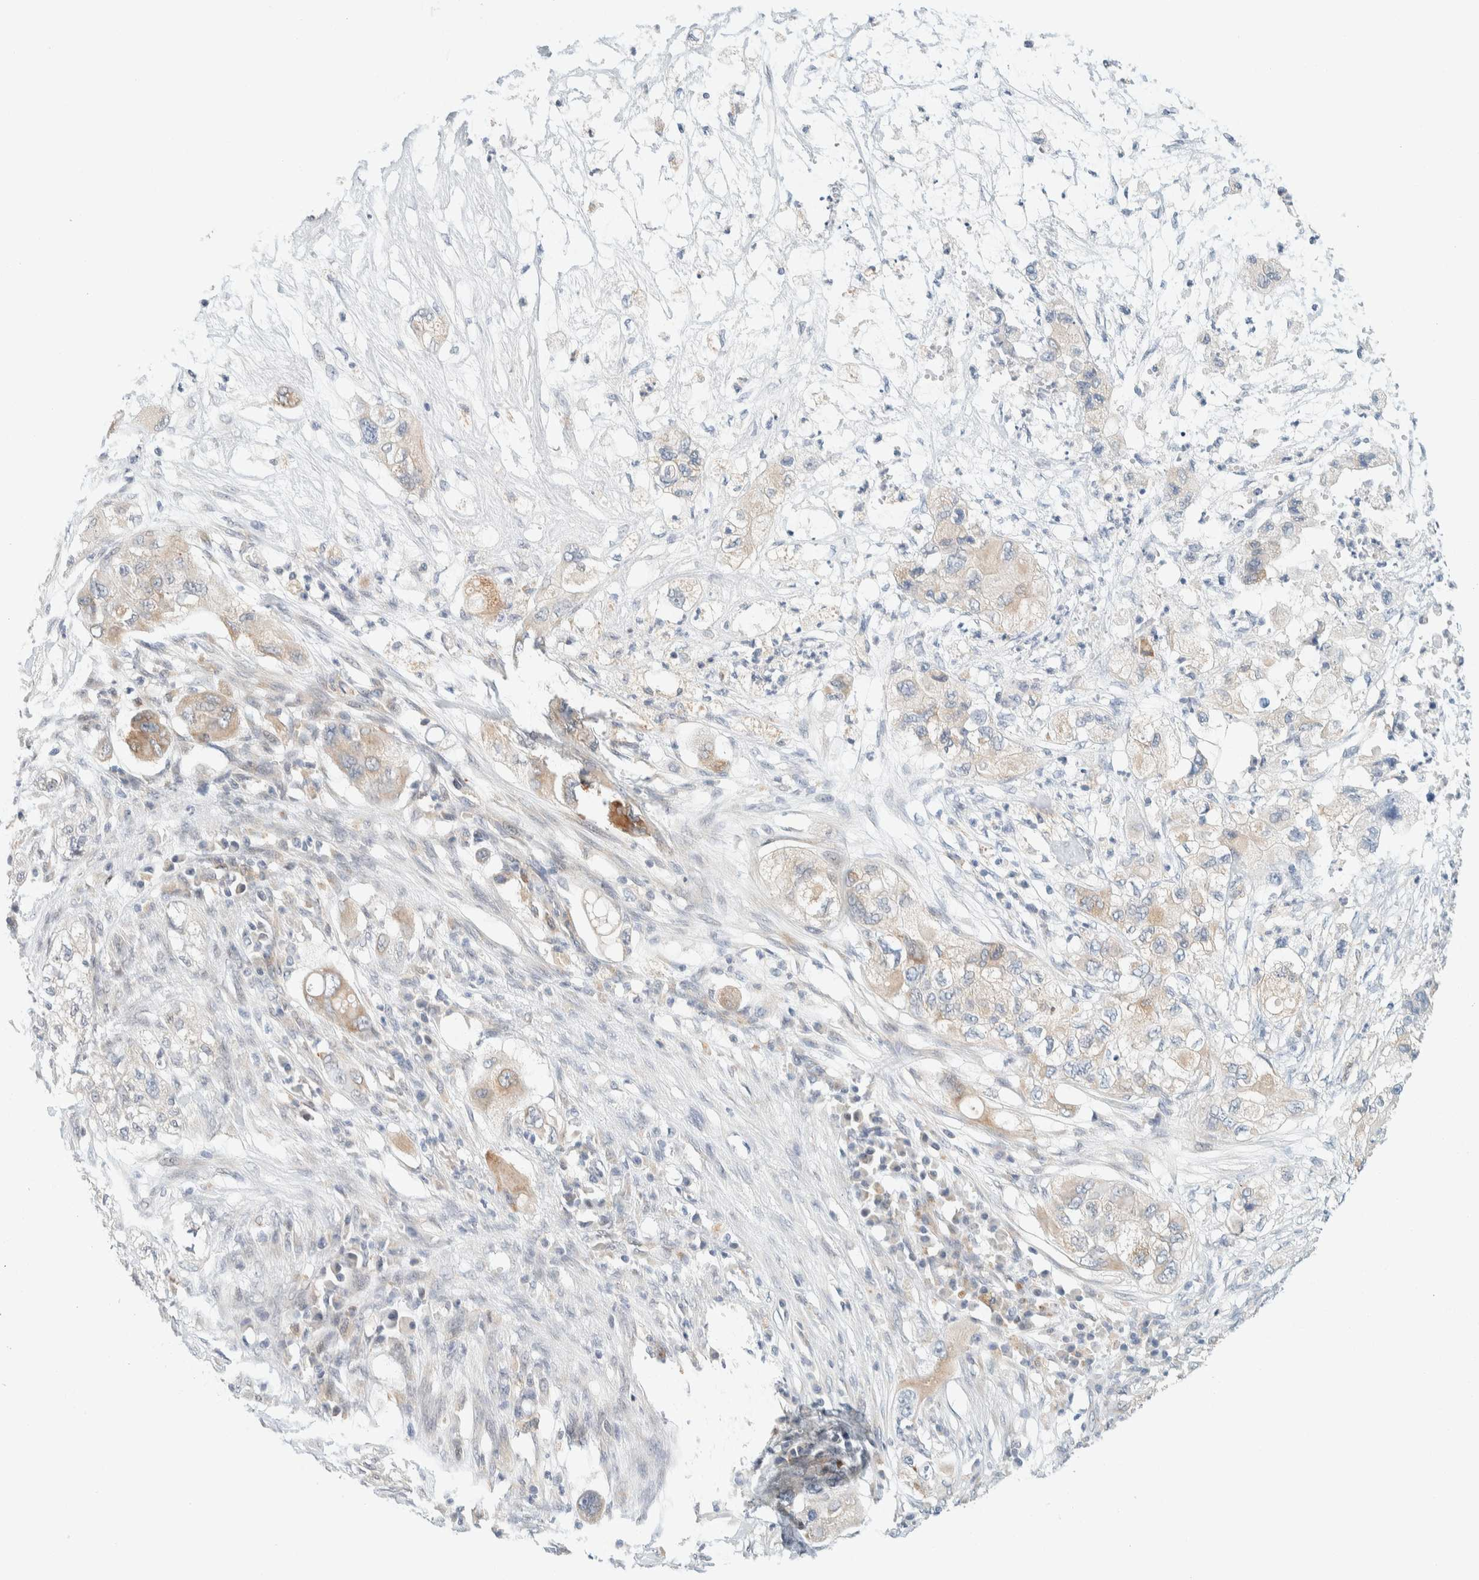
{"staining": {"intensity": "weak", "quantity": "25%-75%", "location": "cytoplasmic/membranous"}, "tissue": "pancreatic cancer", "cell_type": "Tumor cells", "image_type": "cancer", "snomed": [{"axis": "morphology", "description": "Adenocarcinoma, NOS"}, {"axis": "topography", "description": "Pancreas"}], "caption": "Tumor cells show low levels of weak cytoplasmic/membranous expression in approximately 25%-75% of cells in pancreatic adenocarcinoma.", "gene": "SUMF2", "patient": {"sex": "female", "age": 78}}